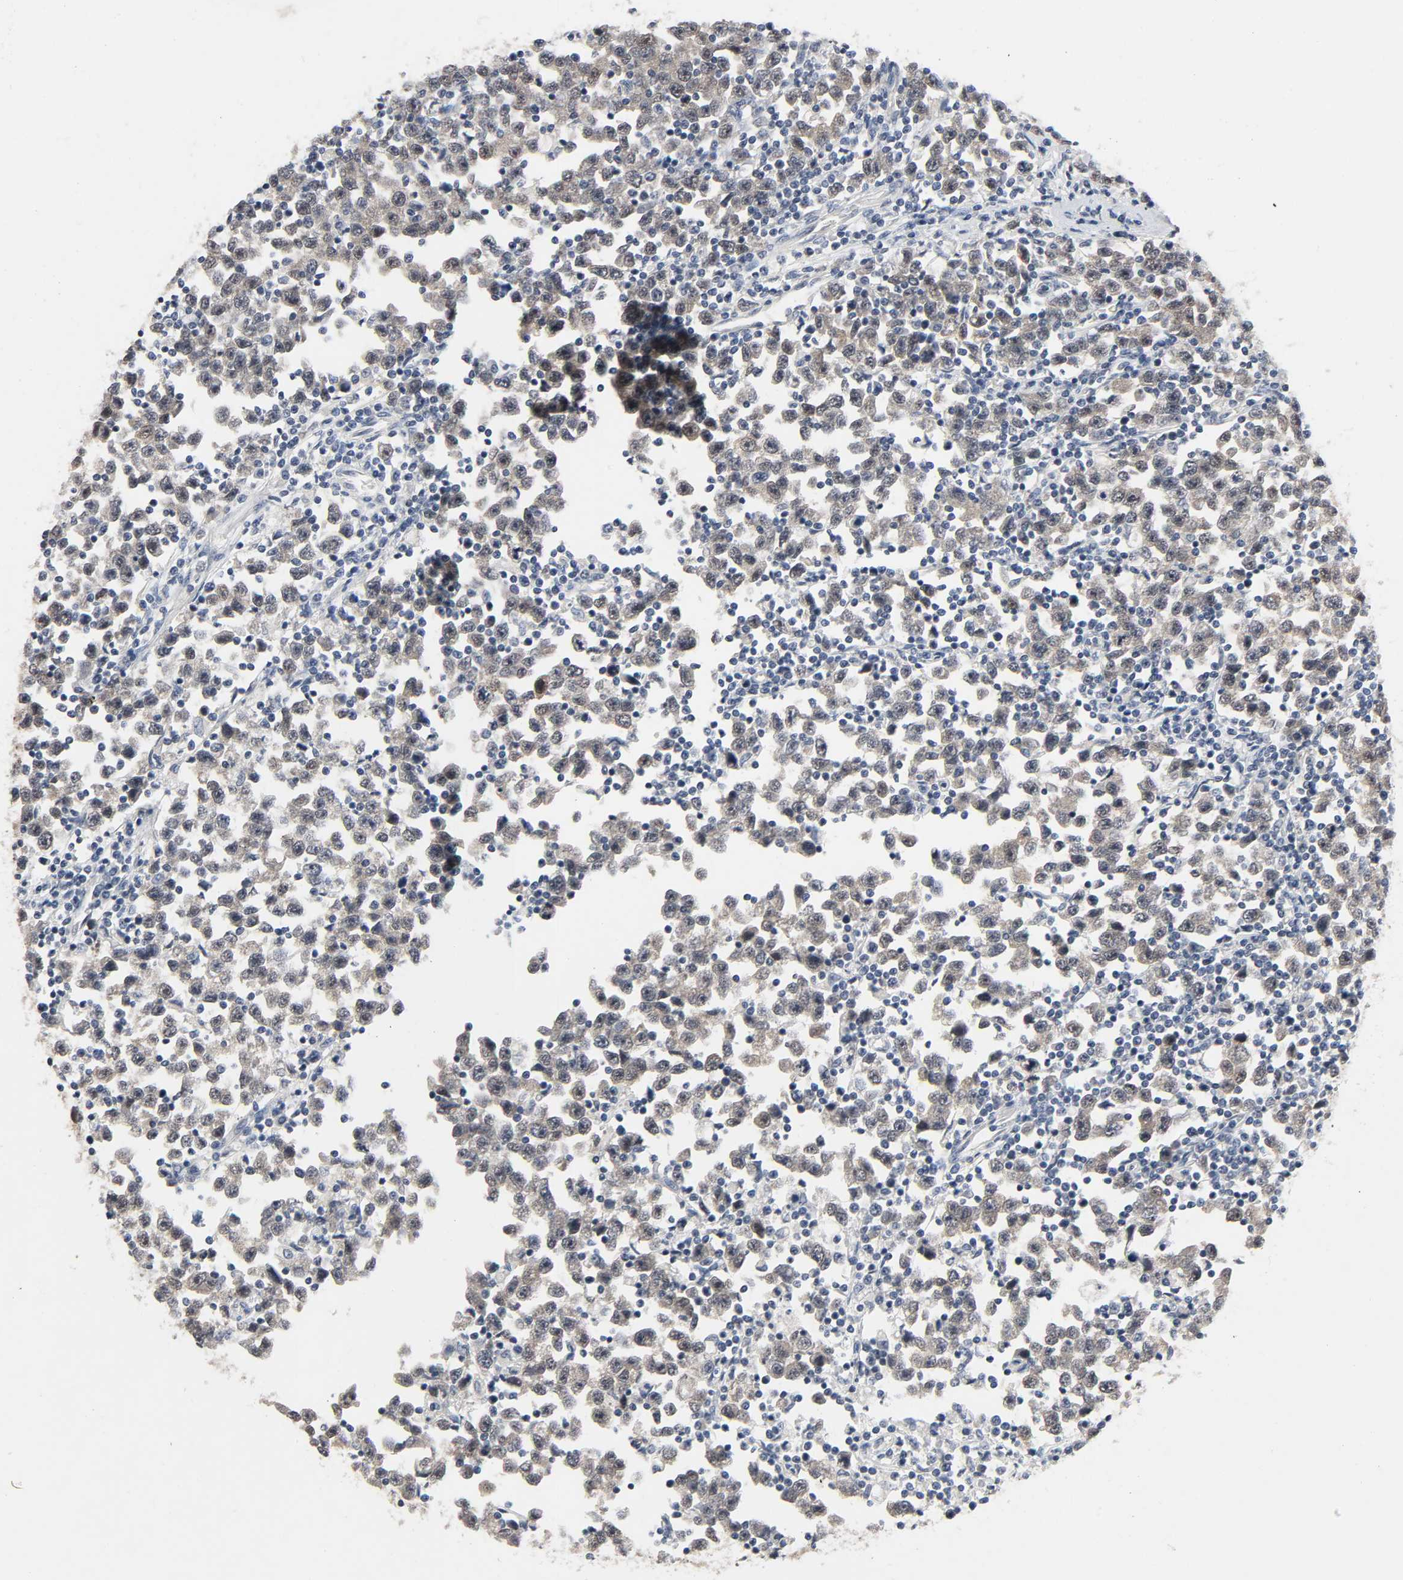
{"staining": {"intensity": "moderate", "quantity": ">75%", "location": "cytoplasmic/membranous,nuclear"}, "tissue": "testis cancer", "cell_type": "Tumor cells", "image_type": "cancer", "snomed": [{"axis": "morphology", "description": "Seminoma, NOS"}, {"axis": "topography", "description": "Testis"}], "caption": "Approximately >75% of tumor cells in testis cancer (seminoma) reveal moderate cytoplasmic/membranous and nuclear protein staining as visualized by brown immunohistochemical staining.", "gene": "MAPKAPK5", "patient": {"sex": "male", "age": 43}}